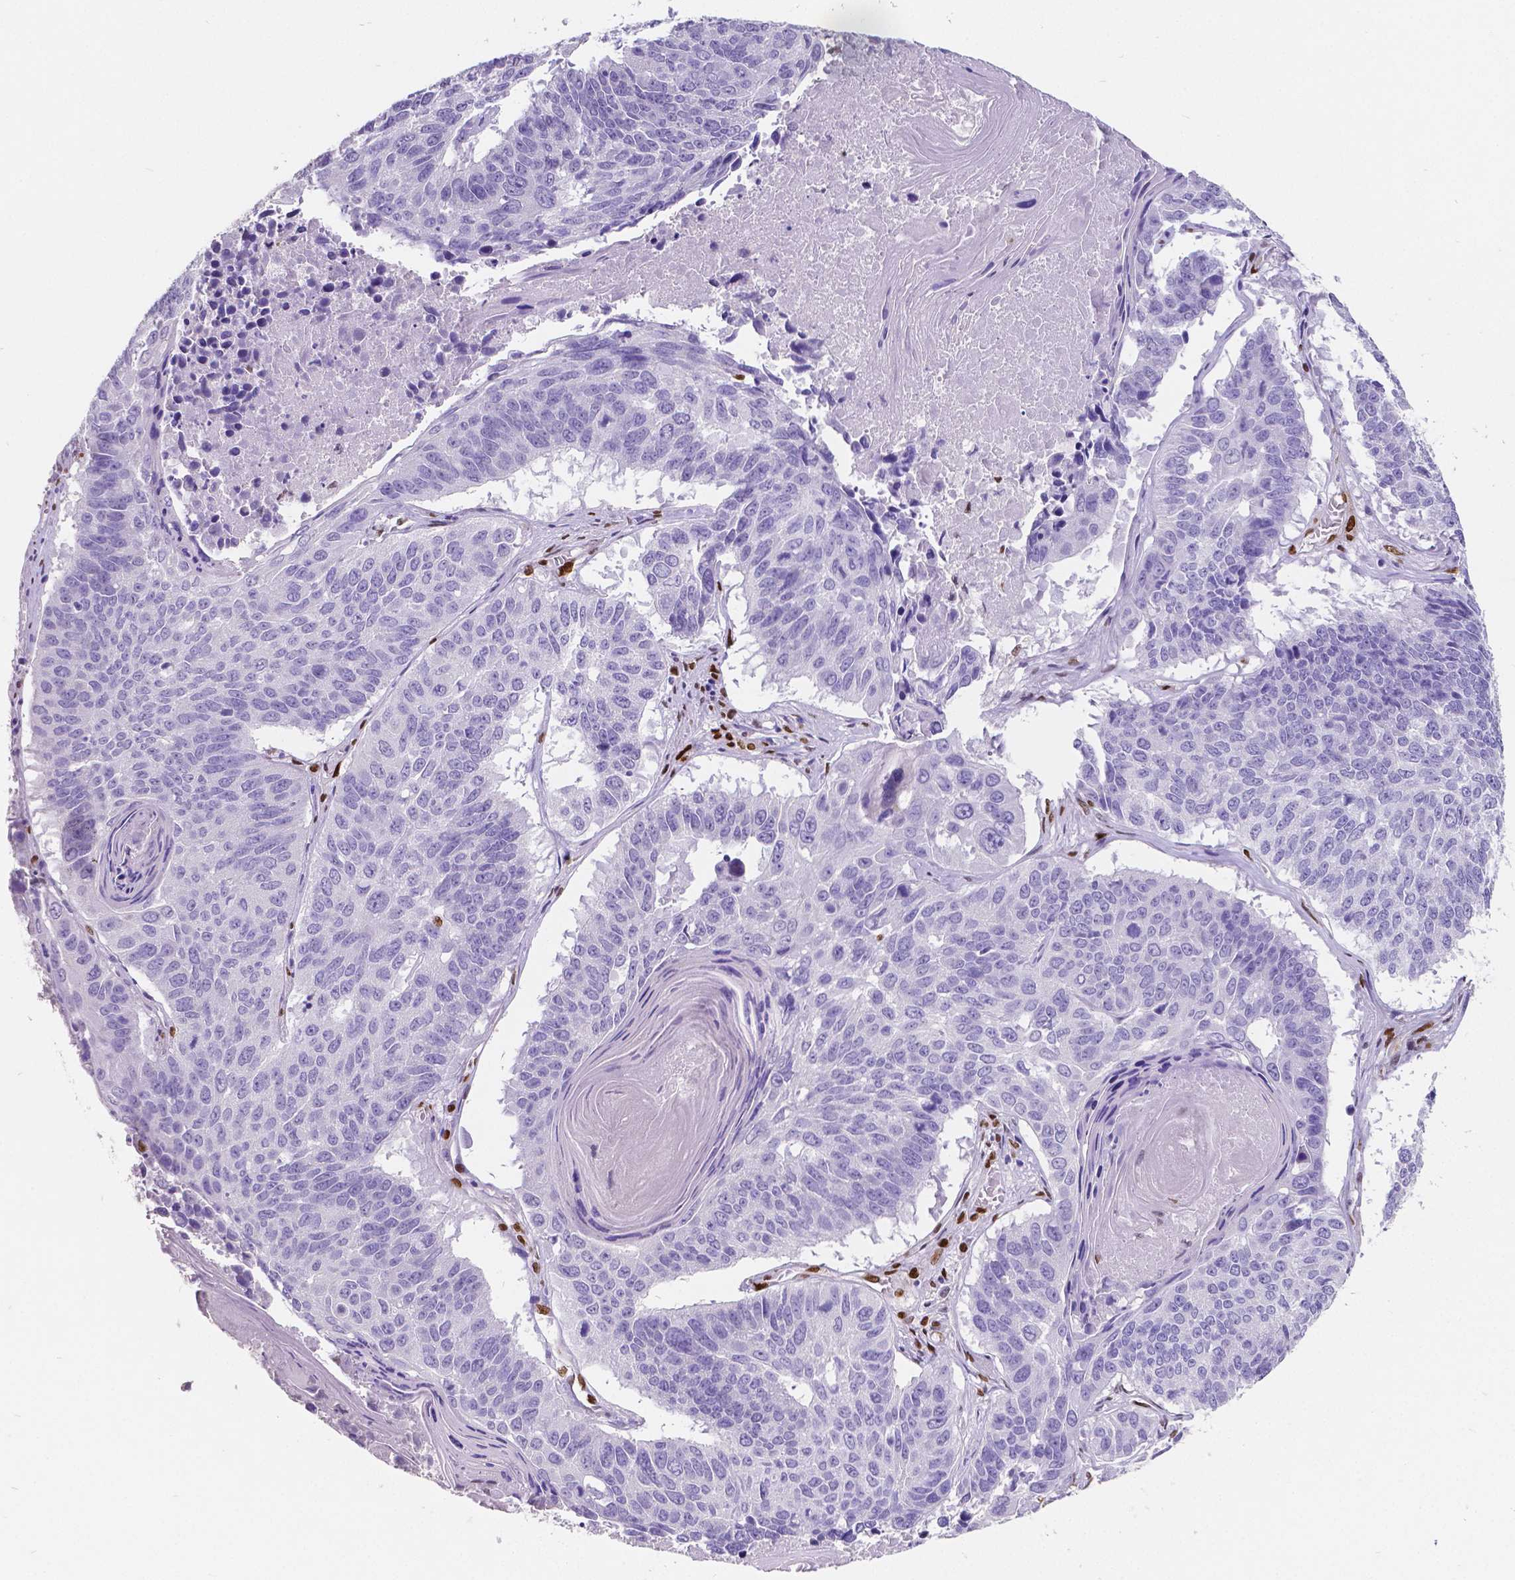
{"staining": {"intensity": "negative", "quantity": "none", "location": "none"}, "tissue": "lung cancer", "cell_type": "Tumor cells", "image_type": "cancer", "snomed": [{"axis": "morphology", "description": "Squamous cell carcinoma, NOS"}, {"axis": "topography", "description": "Lung"}], "caption": "A high-resolution photomicrograph shows immunohistochemistry staining of lung cancer (squamous cell carcinoma), which exhibits no significant expression in tumor cells.", "gene": "MEF2C", "patient": {"sex": "male", "age": 73}}